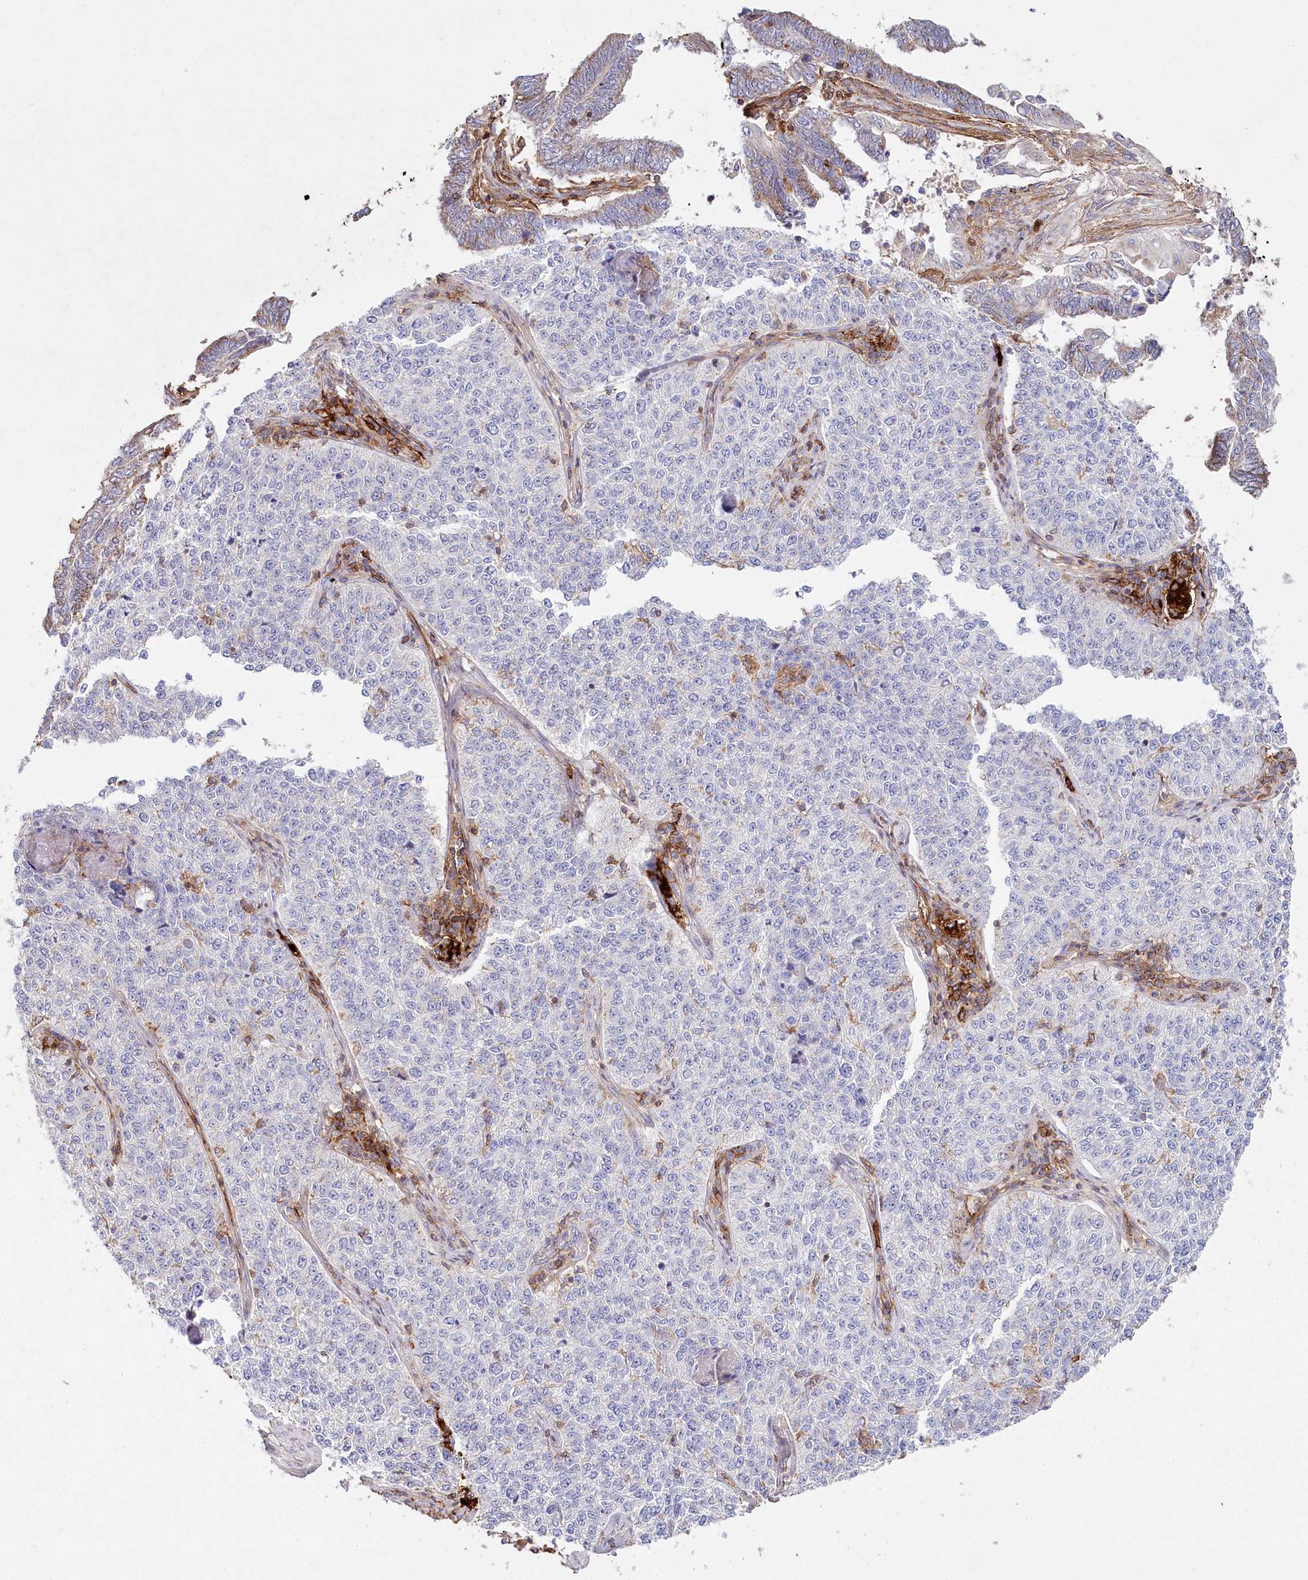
{"staining": {"intensity": "negative", "quantity": "none", "location": "none"}, "tissue": "cervical cancer", "cell_type": "Tumor cells", "image_type": "cancer", "snomed": [{"axis": "morphology", "description": "Squamous cell carcinoma, NOS"}, {"axis": "topography", "description": "Cervix"}], "caption": "Immunohistochemistry of human cervical squamous cell carcinoma demonstrates no expression in tumor cells.", "gene": "RBP5", "patient": {"sex": "female", "age": 35}}